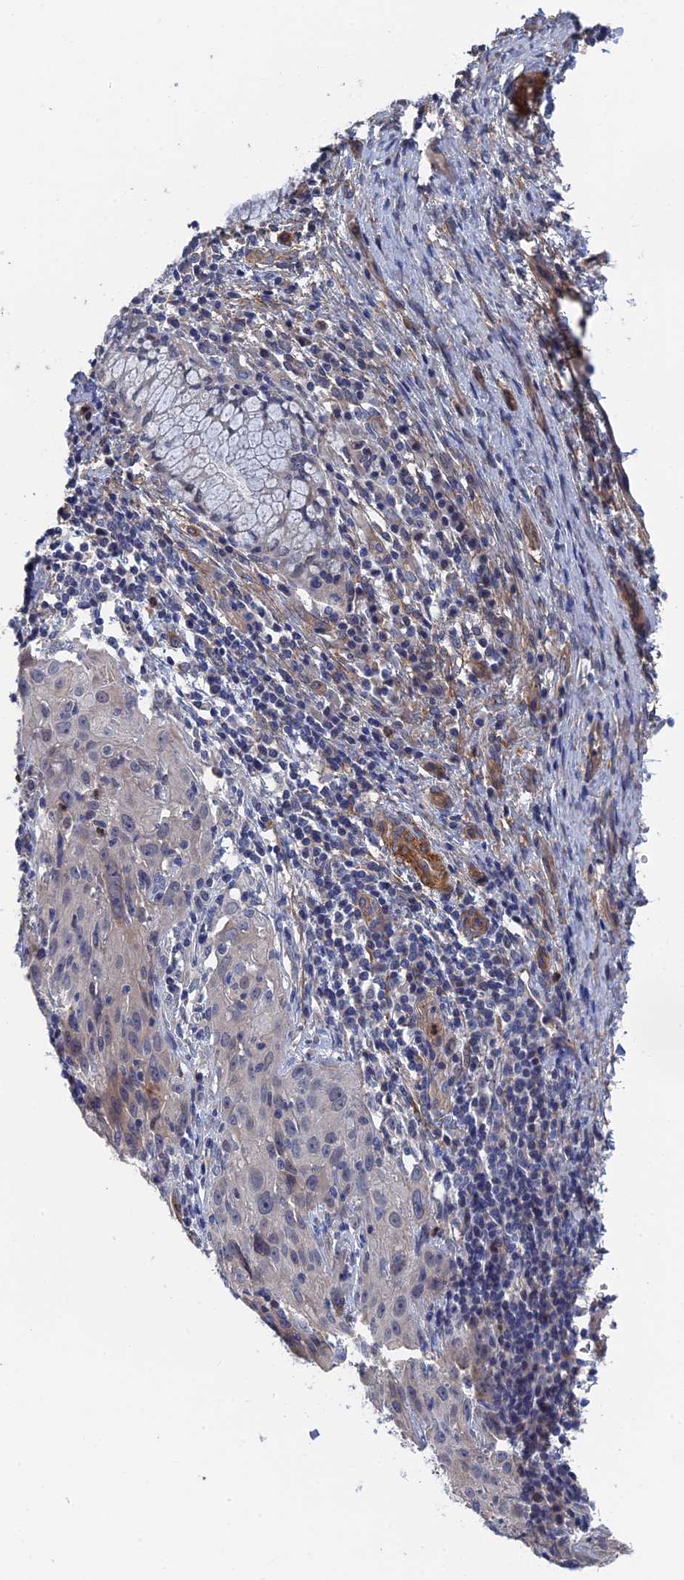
{"staining": {"intensity": "weak", "quantity": "<25%", "location": "cytoplasmic/membranous"}, "tissue": "cervical cancer", "cell_type": "Tumor cells", "image_type": "cancer", "snomed": [{"axis": "morphology", "description": "Squamous cell carcinoma, NOS"}, {"axis": "topography", "description": "Cervix"}], "caption": "Immunohistochemistry image of cervical cancer (squamous cell carcinoma) stained for a protein (brown), which displays no staining in tumor cells.", "gene": "MTHFSD", "patient": {"sex": "female", "age": 50}}